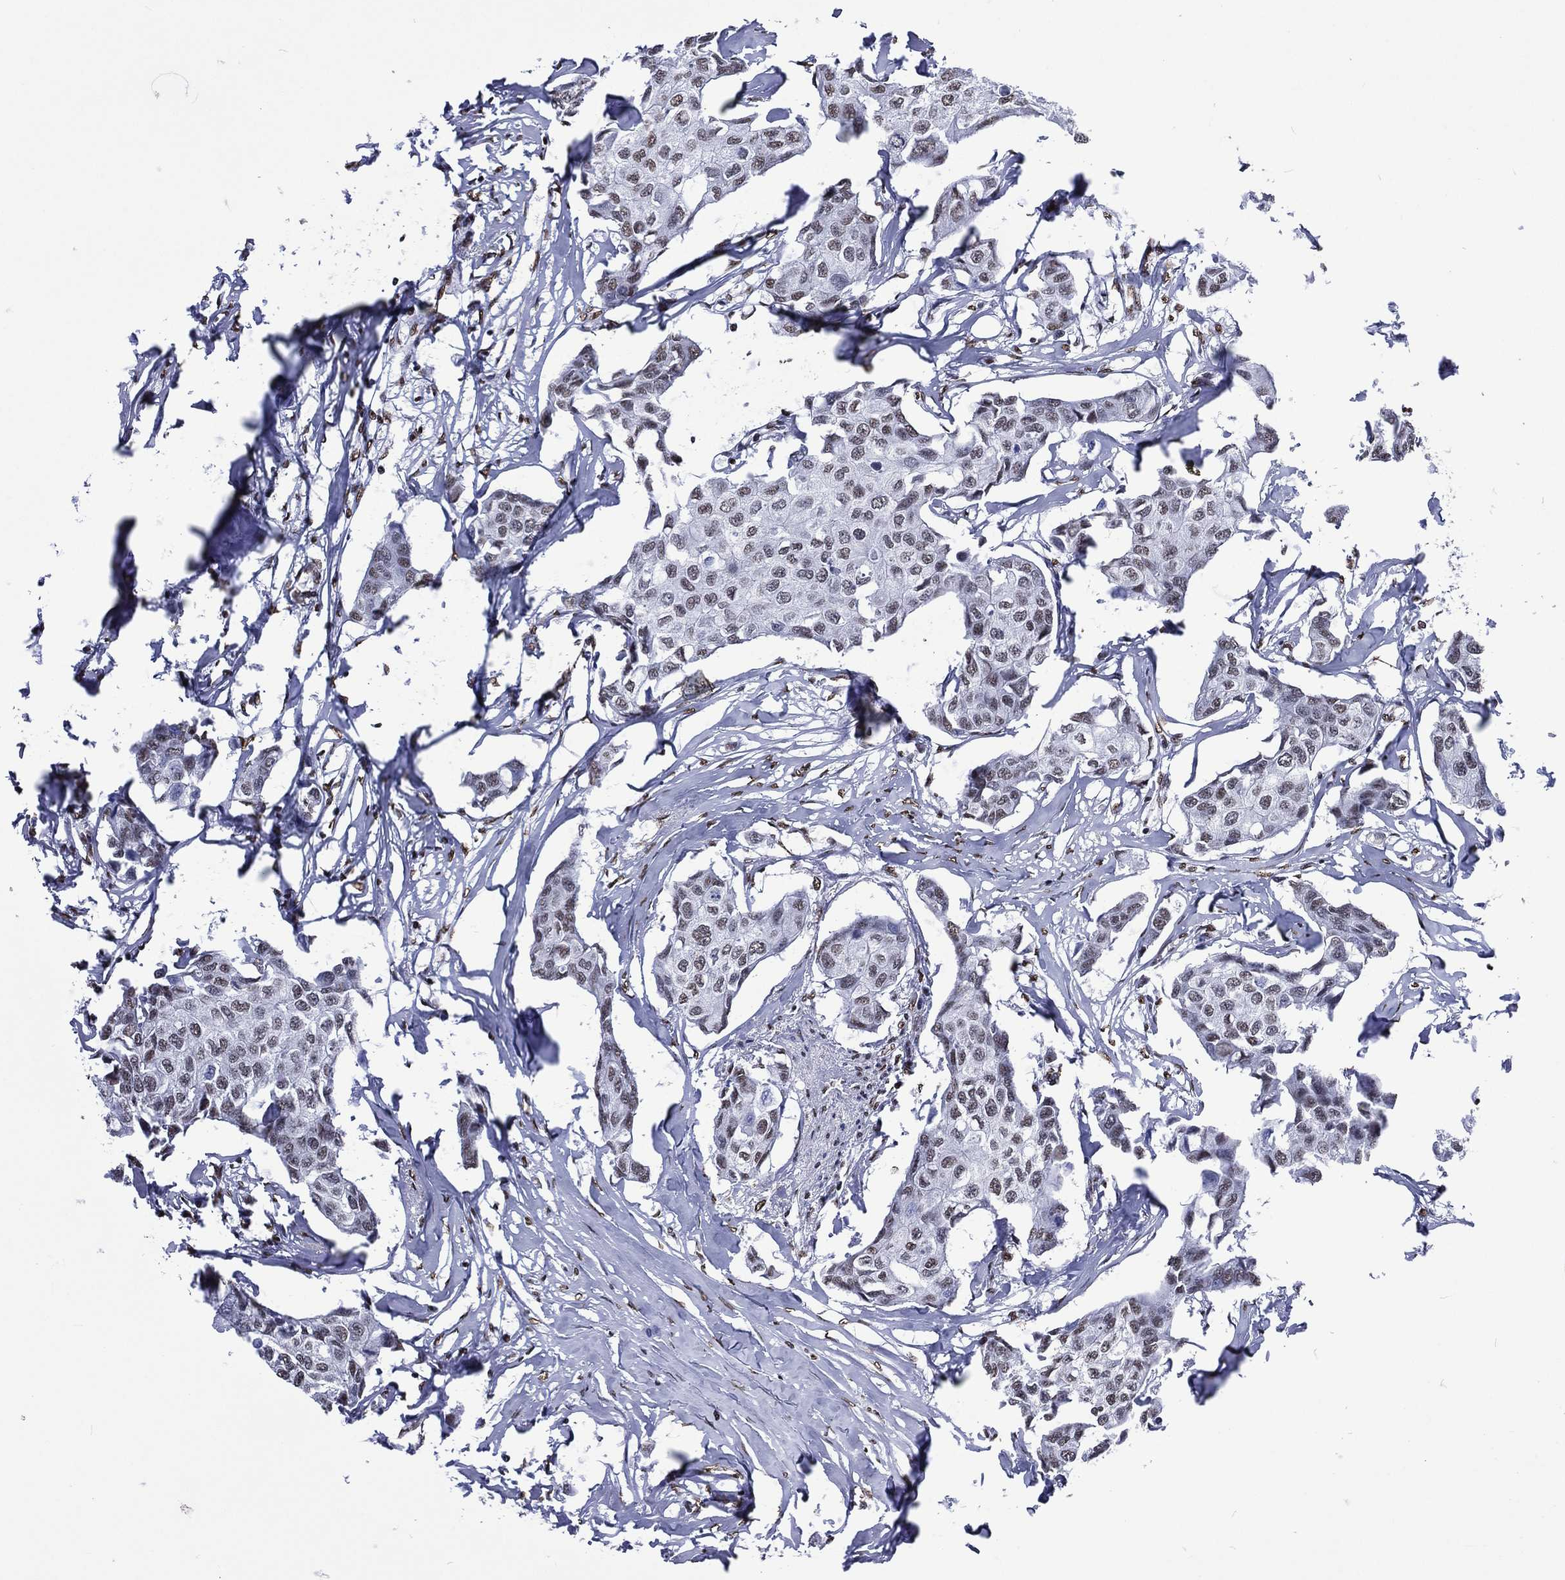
{"staining": {"intensity": "weak", "quantity": "<25%", "location": "nuclear"}, "tissue": "breast cancer", "cell_type": "Tumor cells", "image_type": "cancer", "snomed": [{"axis": "morphology", "description": "Duct carcinoma"}, {"axis": "topography", "description": "Breast"}], "caption": "Immunohistochemistry (IHC) histopathology image of neoplastic tissue: human breast intraductal carcinoma stained with DAB (3,3'-diaminobenzidine) displays no significant protein positivity in tumor cells.", "gene": "RETREG2", "patient": {"sex": "female", "age": 80}}